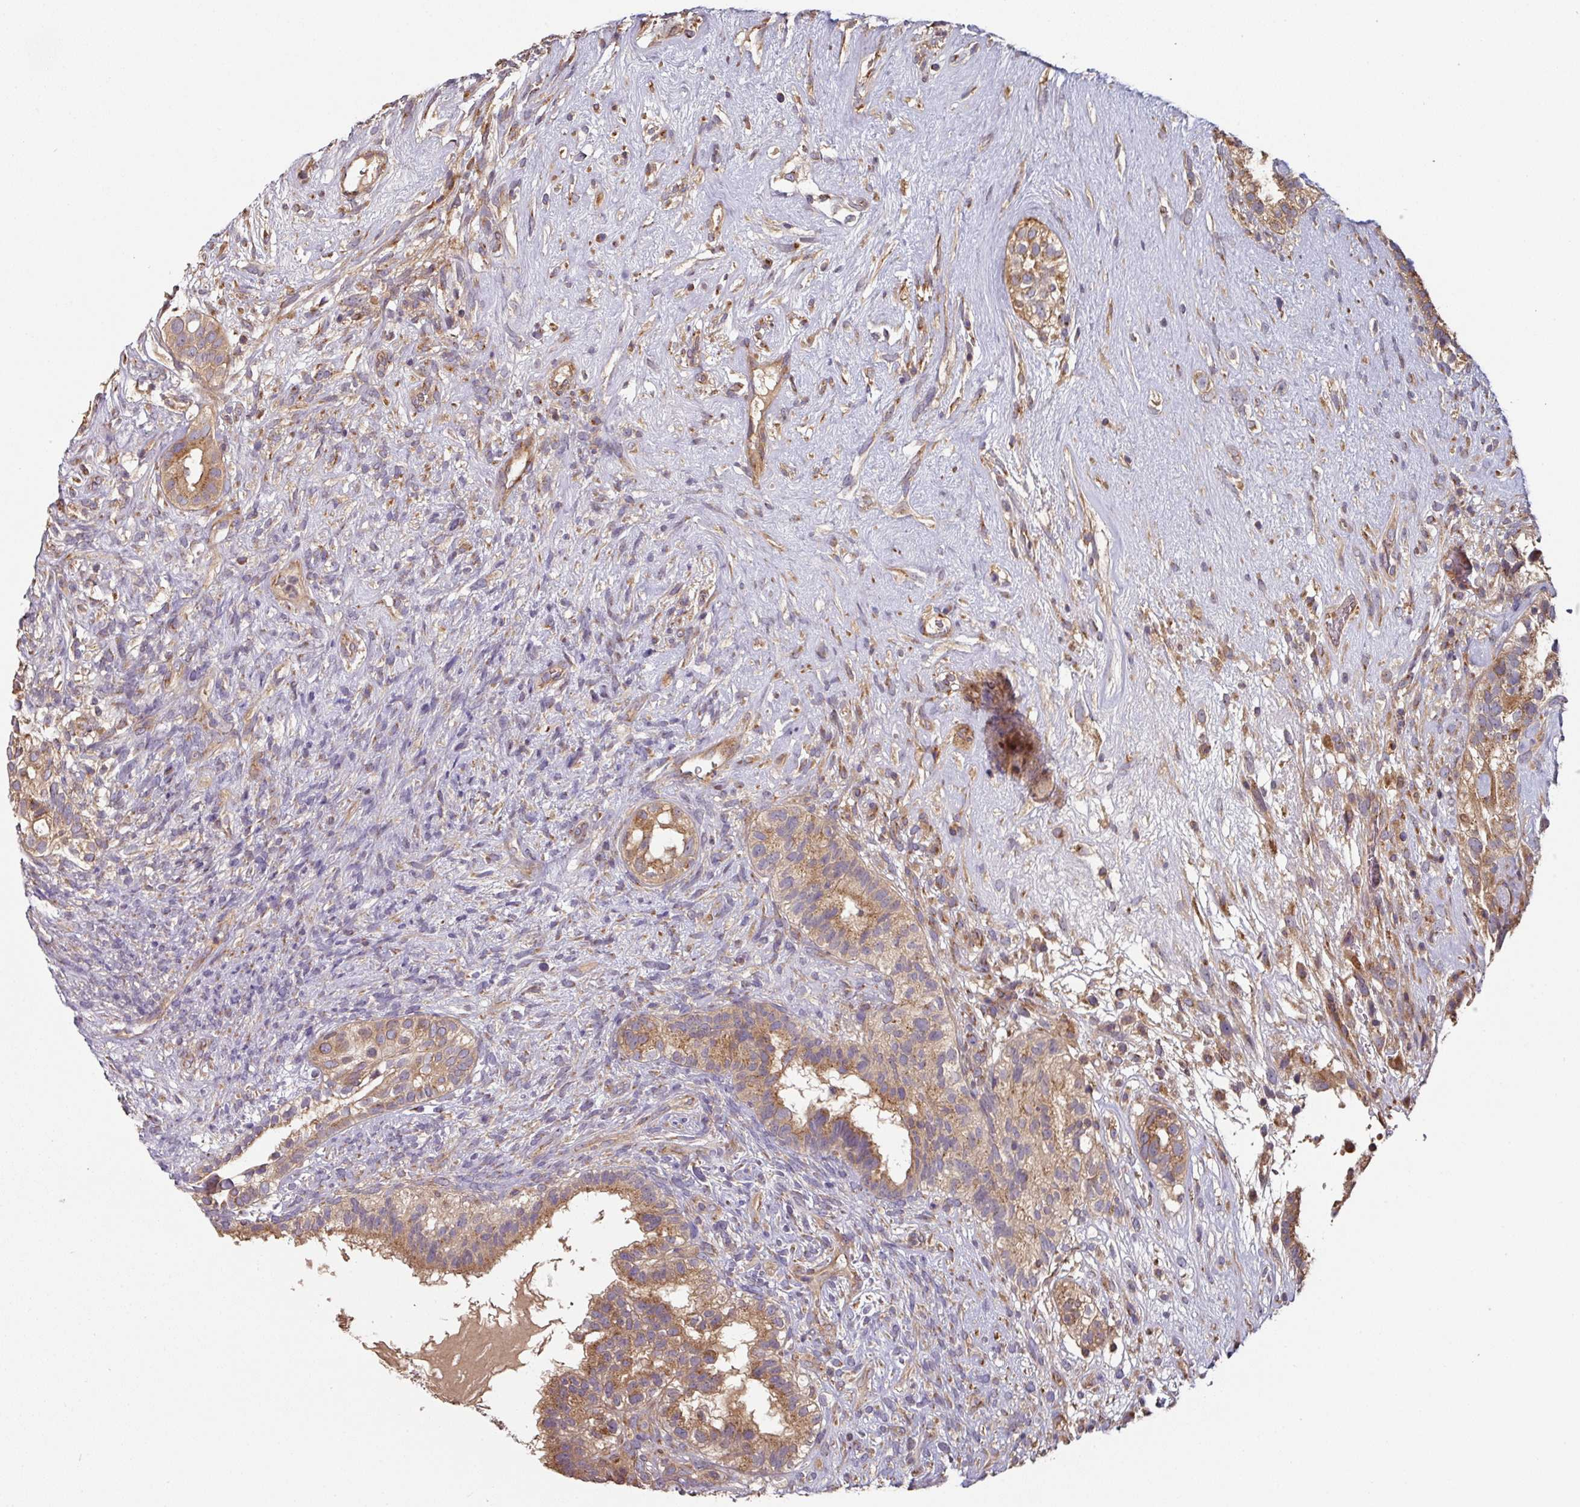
{"staining": {"intensity": "moderate", "quantity": ">75%", "location": "cytoplasmic/membranous"}, "tissue": "testis cancer", "cell_type": "Tumor cells", "image_type": "cancer", "snomed": [{"axis": "morphology", "description": "Seminoma, NOS"}, {"axis": "morphology", "description": "Carcinoma, Embryonal, NOS"}, {"axis": "topography", "description": "Testis"}], "caption": "The histopathology image displays staining of testis cancer (seminoma), revealing moderate cytoplasmic/membranous protein positivity (brown color) within tumor cells.", "gene": "SIK1", "patient": {"sex": "male", "age": 41}}